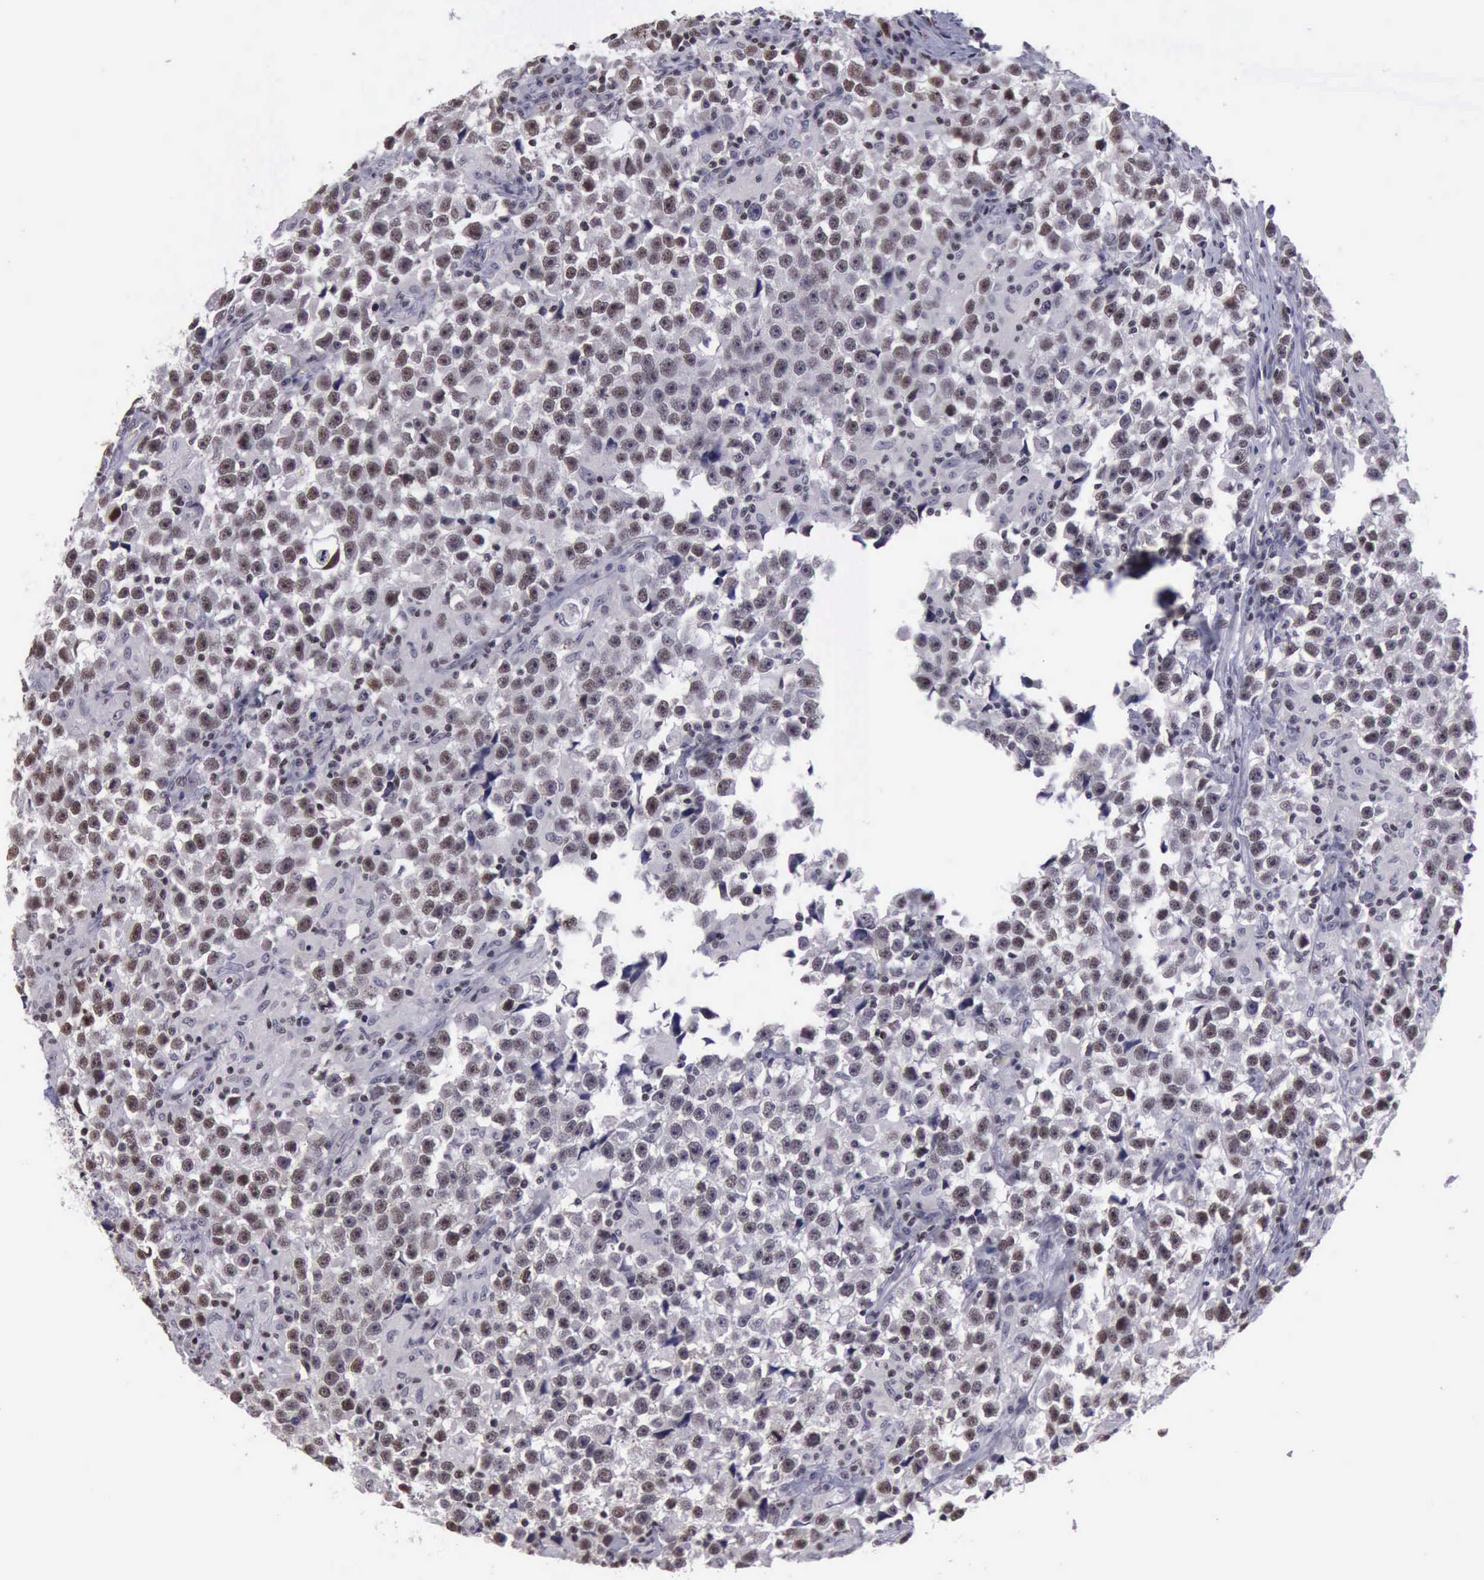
{"staining": {"intensity": "moderate", "quantity": "25%-75%", "location": "nuclear"}, "tissue": "testis cancer", "cell_type": "Tumor cells", "image_type": "cancer", "snomed": [{"axis": "morphology", "description": "Seminoma, NOS"}, {"axis": "topography", "description": "Testis"}], "caption": "Brown immunohistochemical staining in human testis seminoma reveals moderate nuclear staining in approximately 25%-75% of tumor cells. Nuclei are stained in blue.", "gene": "YY1", "patient": {"sex": "male", "age": 33}}